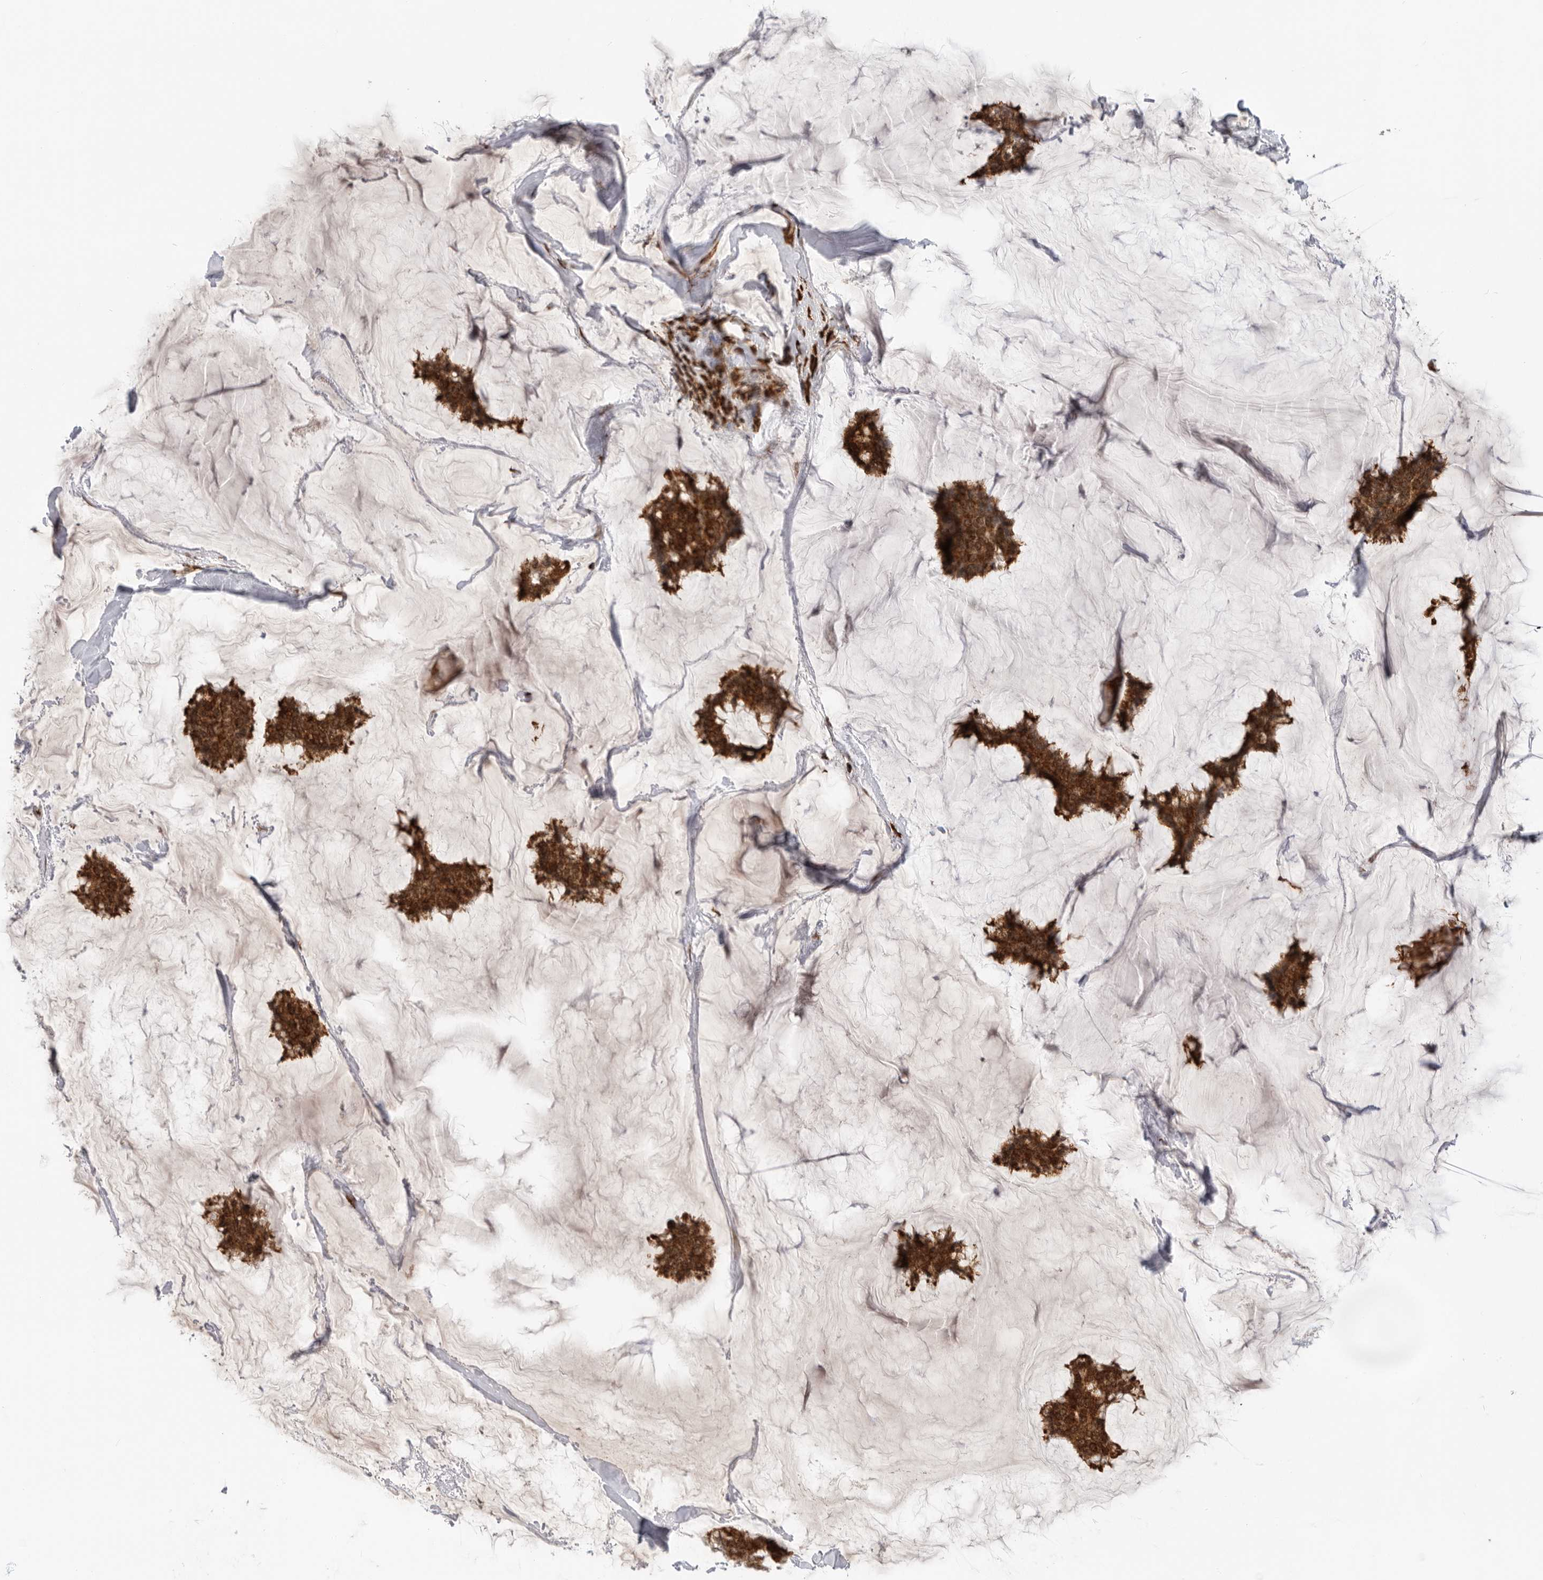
{"staining": {"intensity": "strong", "quantity": ">75%", "location": "cytoplasmic/membranous"}, "tissue": "breast cancer", "cell_type": "Tumor cells", "image_type": "cancer", "snomed": [{"axis": "morphology", "description": "Duct carcinoma"}, {"axis": "topography", "description": "Breast"}], "caption": "Immunohistochemistry (IHC) of human infiltrating ductal carcinoma (breast) exhibits high levels of strong cytoplasmic/membranous positivity in about >75% of tumor cells.", "gene": "FZD3", "patient": {"sex": "female", "age": 93}}